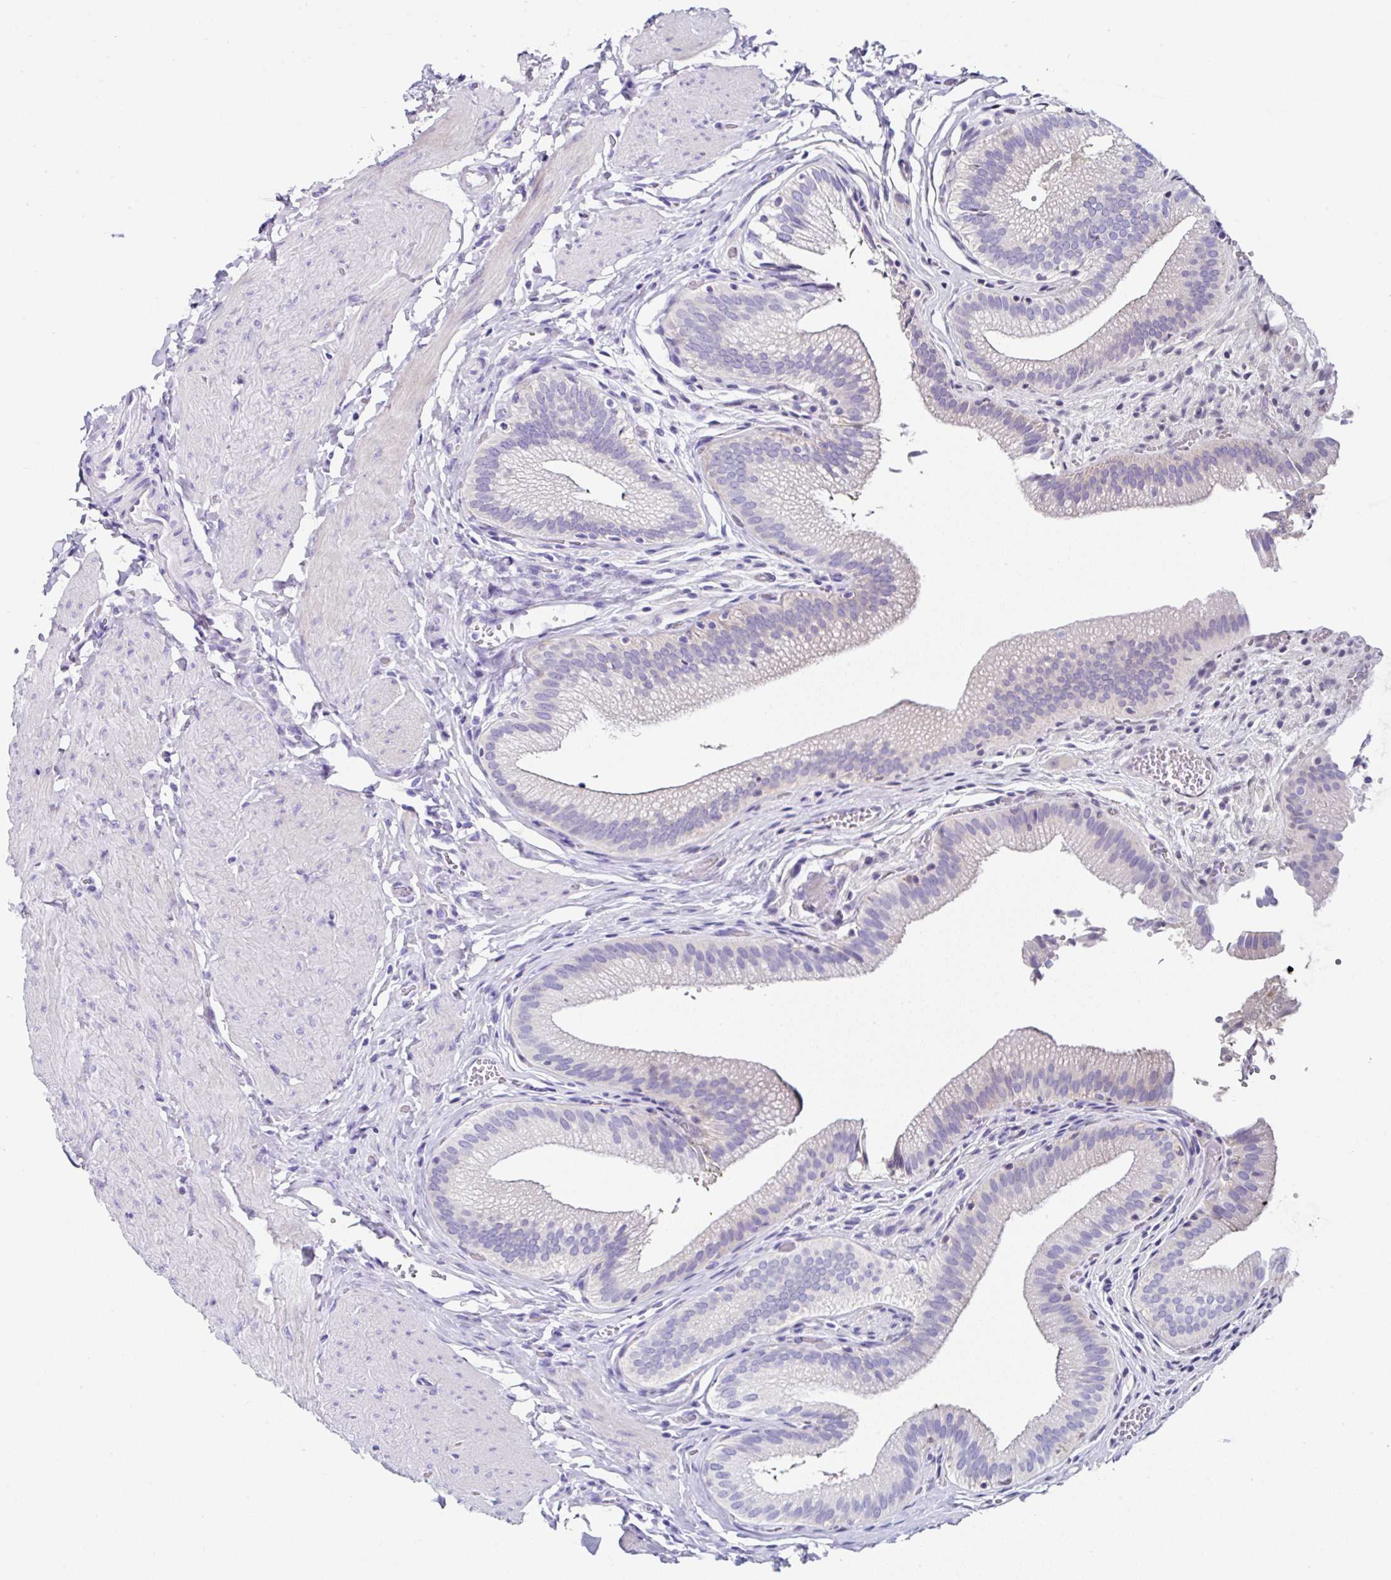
{"staining": {"intensity": "negative", "quantity": "none", "location": "none"}, "tissue": "gallbladder", "cell_type": "Glandular cells", "image_type": "normal", "snomed": [{"axis": "morphology", "description": "Normal tissue, NOS"}, {"axis": "topography", "description": "Gallbladder"}, {"axis": "topography", "description": "Peripheral nerve tissue"}], "caption": "Glandular cells are negative for protein expression in benign human gallbladder. (Stains: DAB immunohistochemistry with hematoxylin counter stain, Microscopy: brightfield microscopy at high magnification).", "gene": "UGT3A1", "patient": {"sex": "male", "age": 17}}